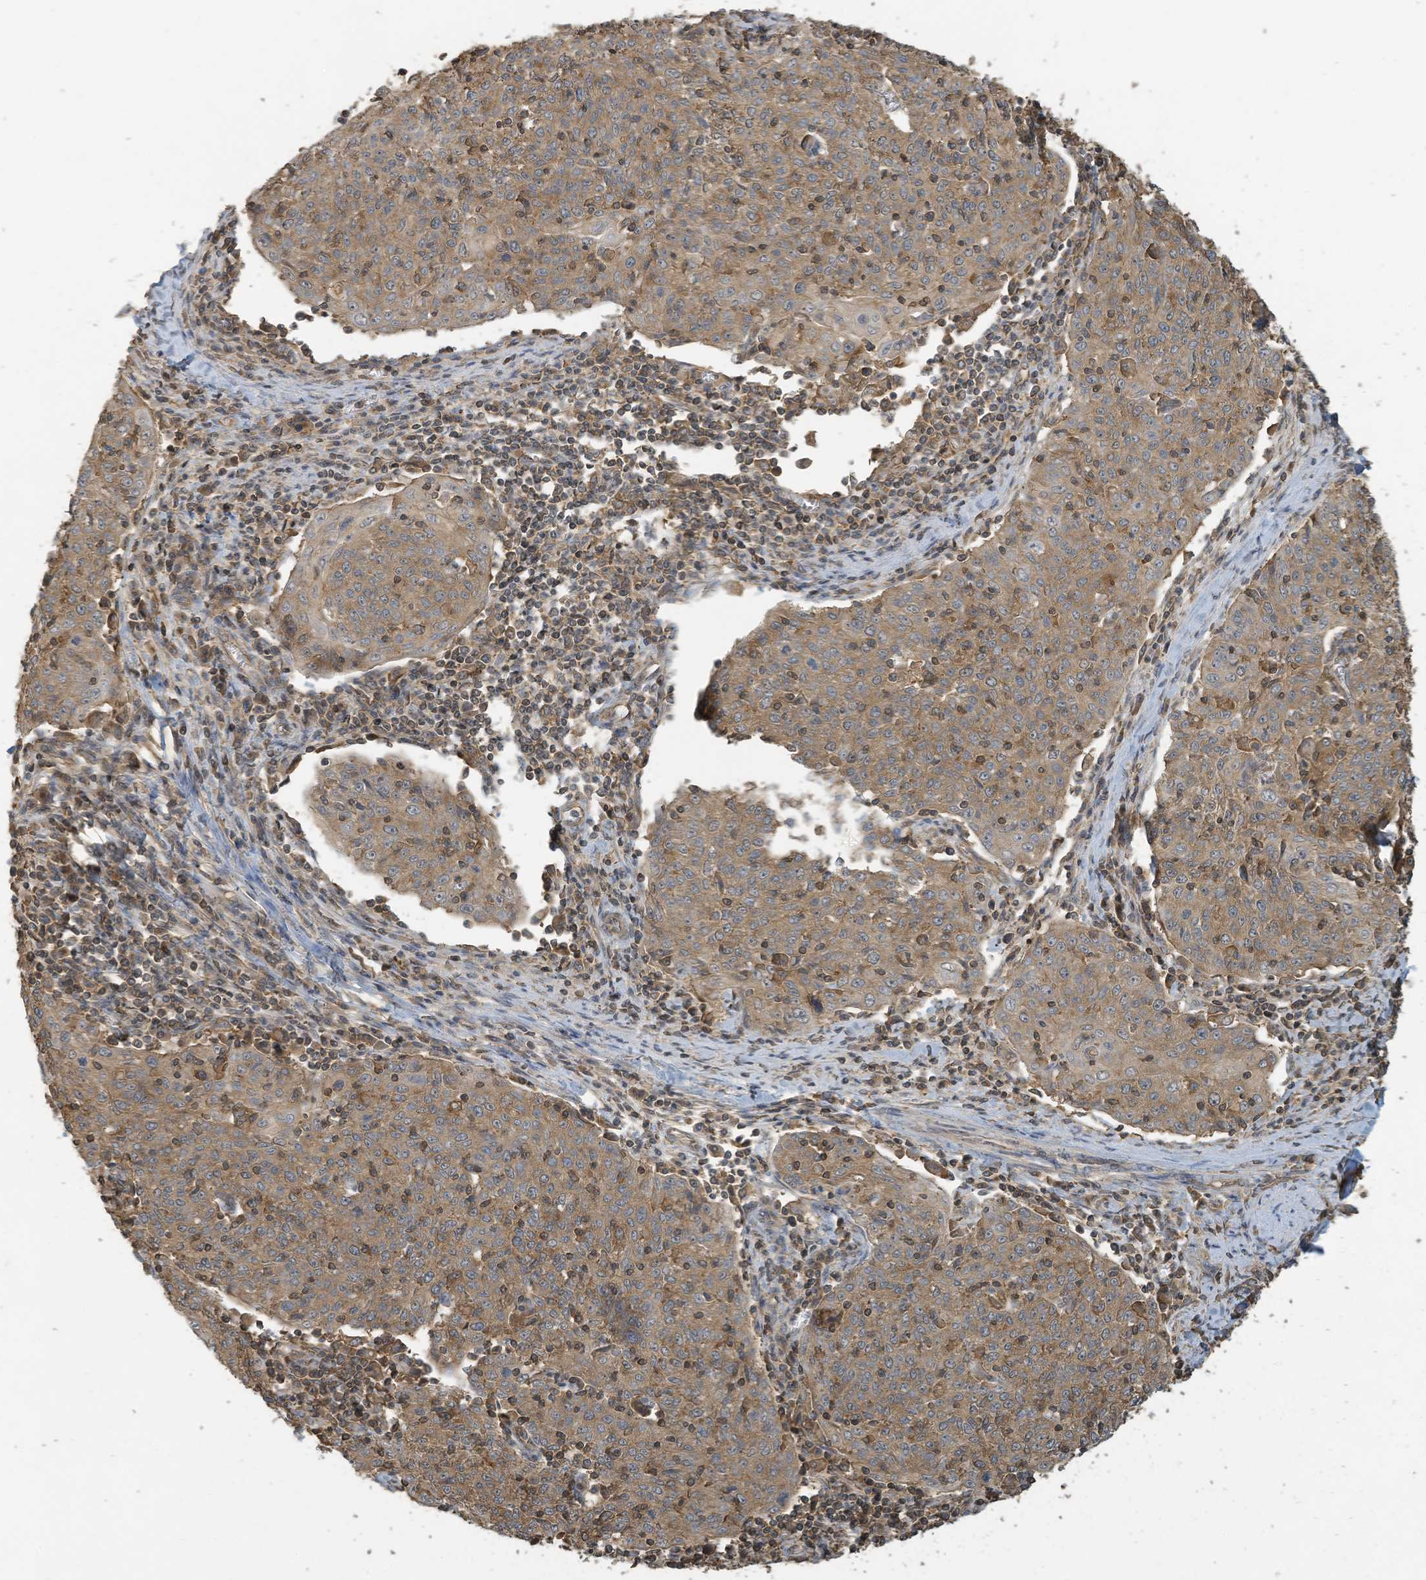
{"staining": {"intensity": "moderate", "quantity": ">75%", "location": "cytoplasmic/membranous"}, "tissue": "cervical cancer", "cell_type": "Tumor cells", "image_type": "cancer", "snomed": [{"axis": "morphology", "description": "Squamous cell carcinoma, NOS"}, {"axis": "topography", "description": "Cervix"}], "caption": "Protein expression analysis of human squamous cell carcinoma (cervical) reveals moderate cytoplasmic/membranous staining in about >75% of tumor cells.", "gene": "COX10", "patient": {"sex": "female", "age": 48}}